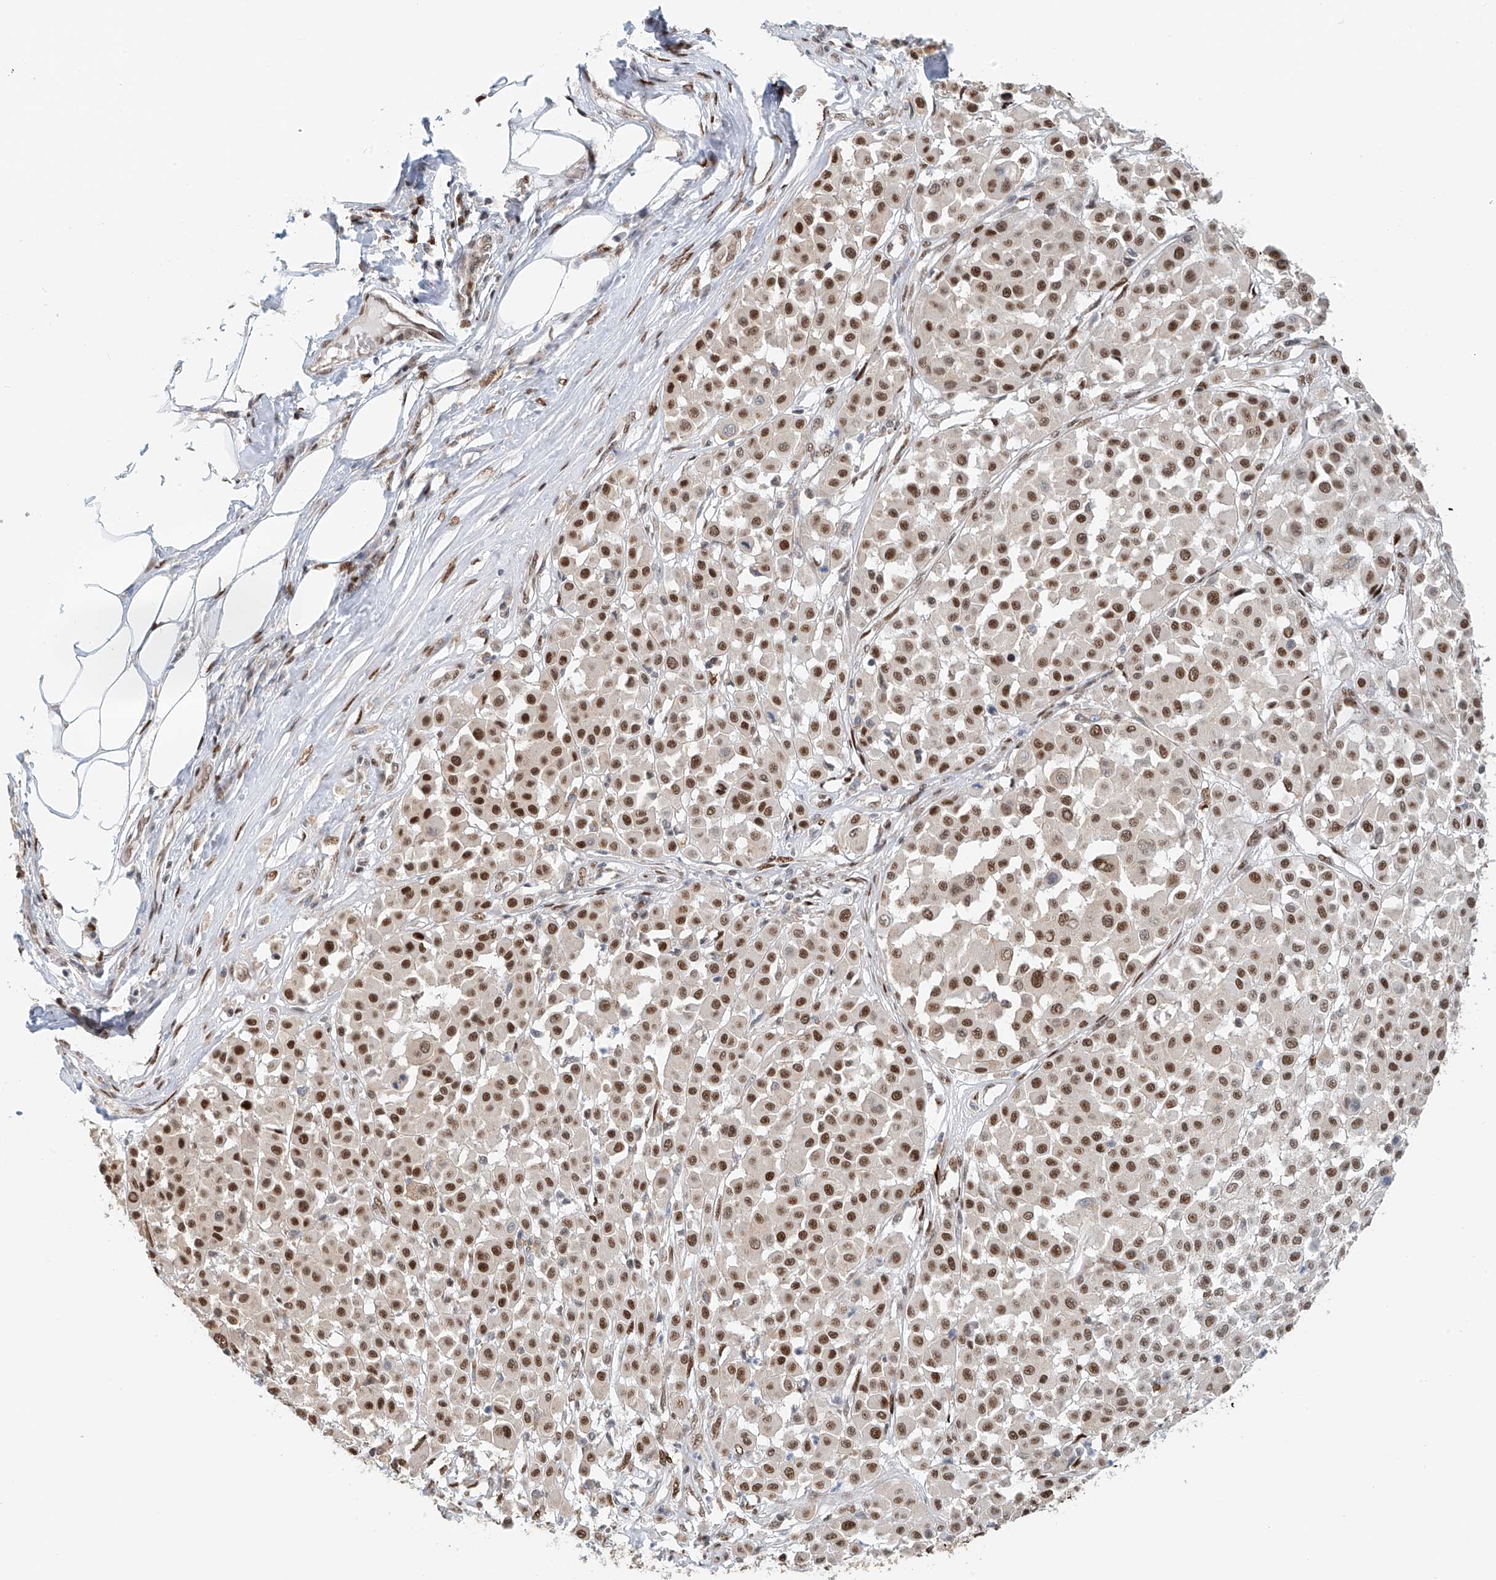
{"staining": {"intensity": "strong", "quantity": ">75%", "location": "nuclear"}, "tissue": "melanoma", "cell_type": "Tumor cells", "image_type": "cancer", "snomed": [{"axis": "morphology", "description": "Malignant melanoma, Metastatic site"}, {"axis": "topography", "description": "Soft tissue"}], "caption": "A brown stain labels strong nuclear staining of a protein in melanoma tumor cells.", "gene": "ZNF514", "patient": {"sex": "male", "age": 41}}